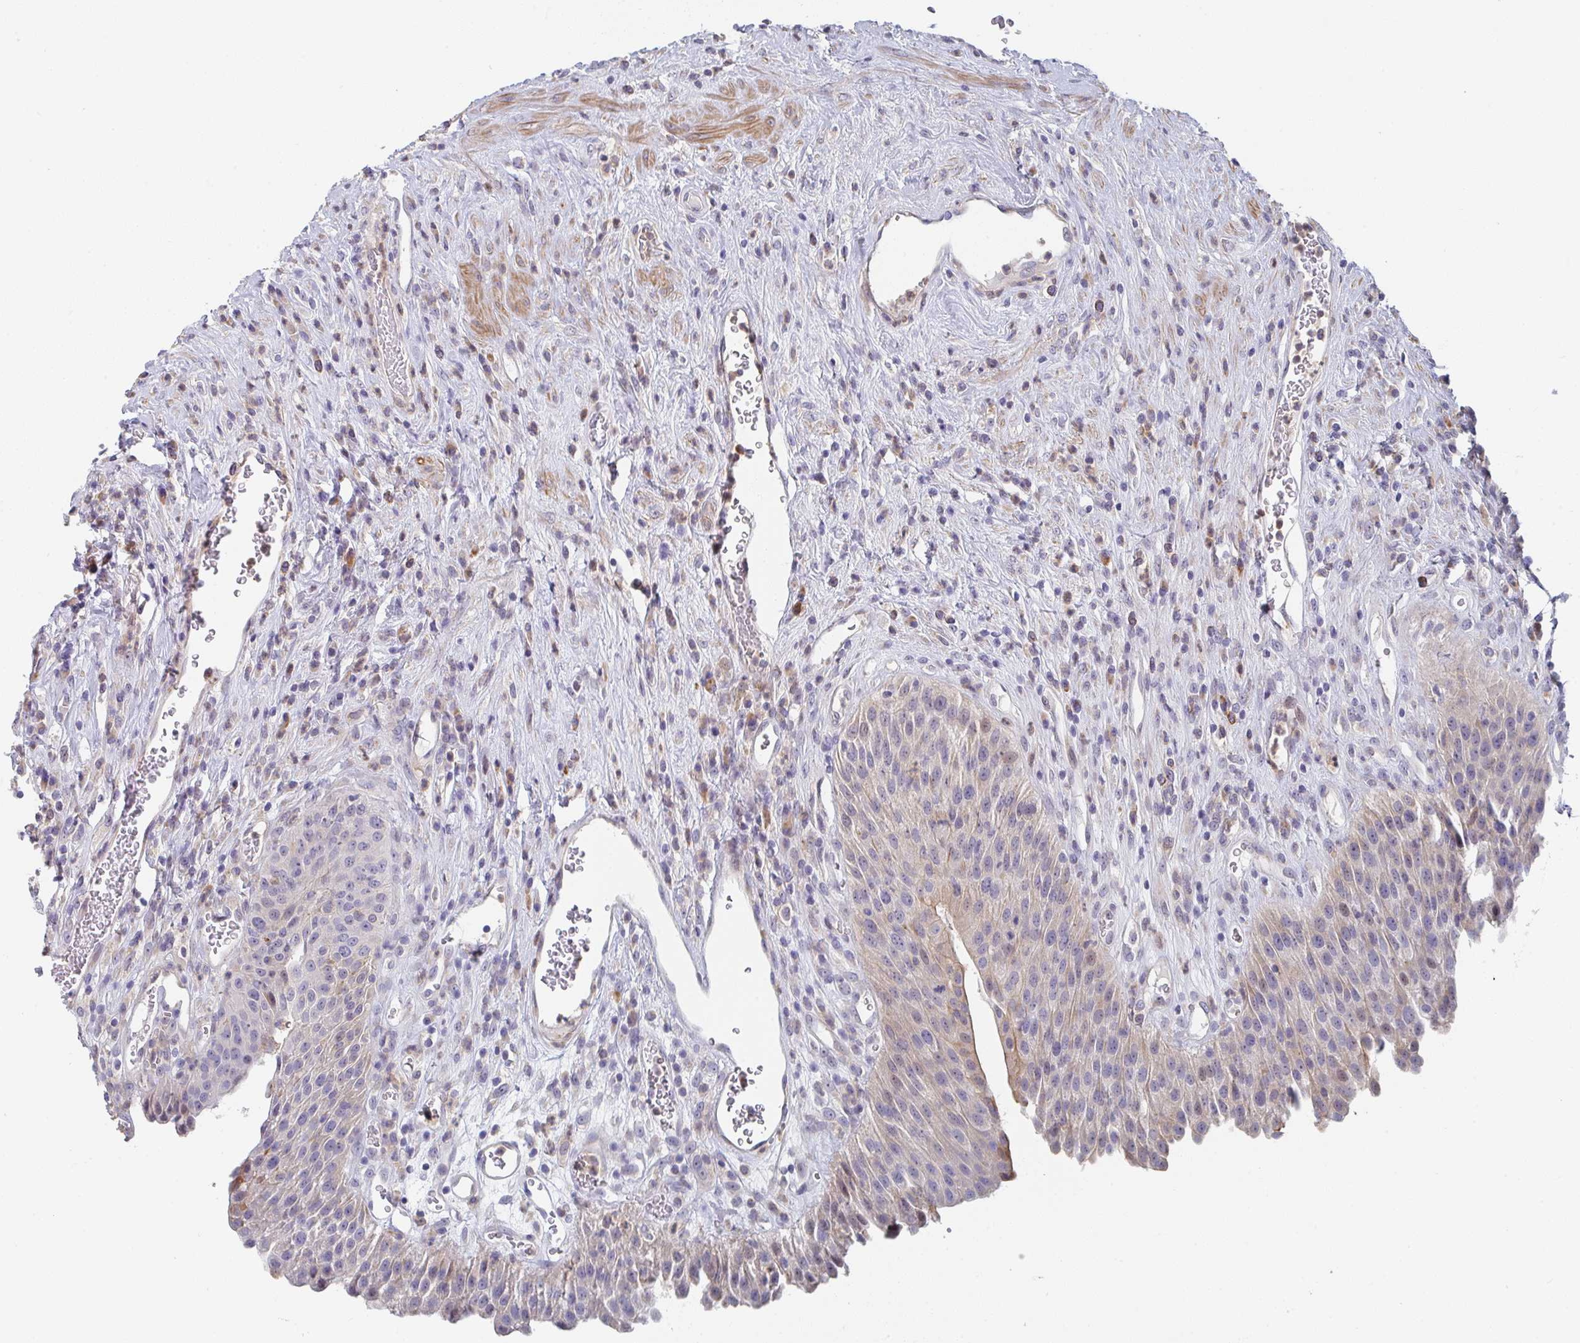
{"staining": {"intensity": "weak", "quantity": "25%-75%", "location": "cytoplasmic/membranous,nuclear"}, "tissue": "urinary bladder", "cell_type": "Urothelial cells", "image_type": "normal", "snomed": [{"axis": "morphology", "description": "Normal tissue, NOS"}, {"axis": "topography", "description": "Urinary bladder"}], "caption": "Protein analysis of unremarkable urinary bladder exhibits weak cytoplasmic/membranous,nuclear positivity in approximately 25%-75% of urothelial cells.", "gene": "KLHL33", "patient": {"sex": "female", "age": 56}}